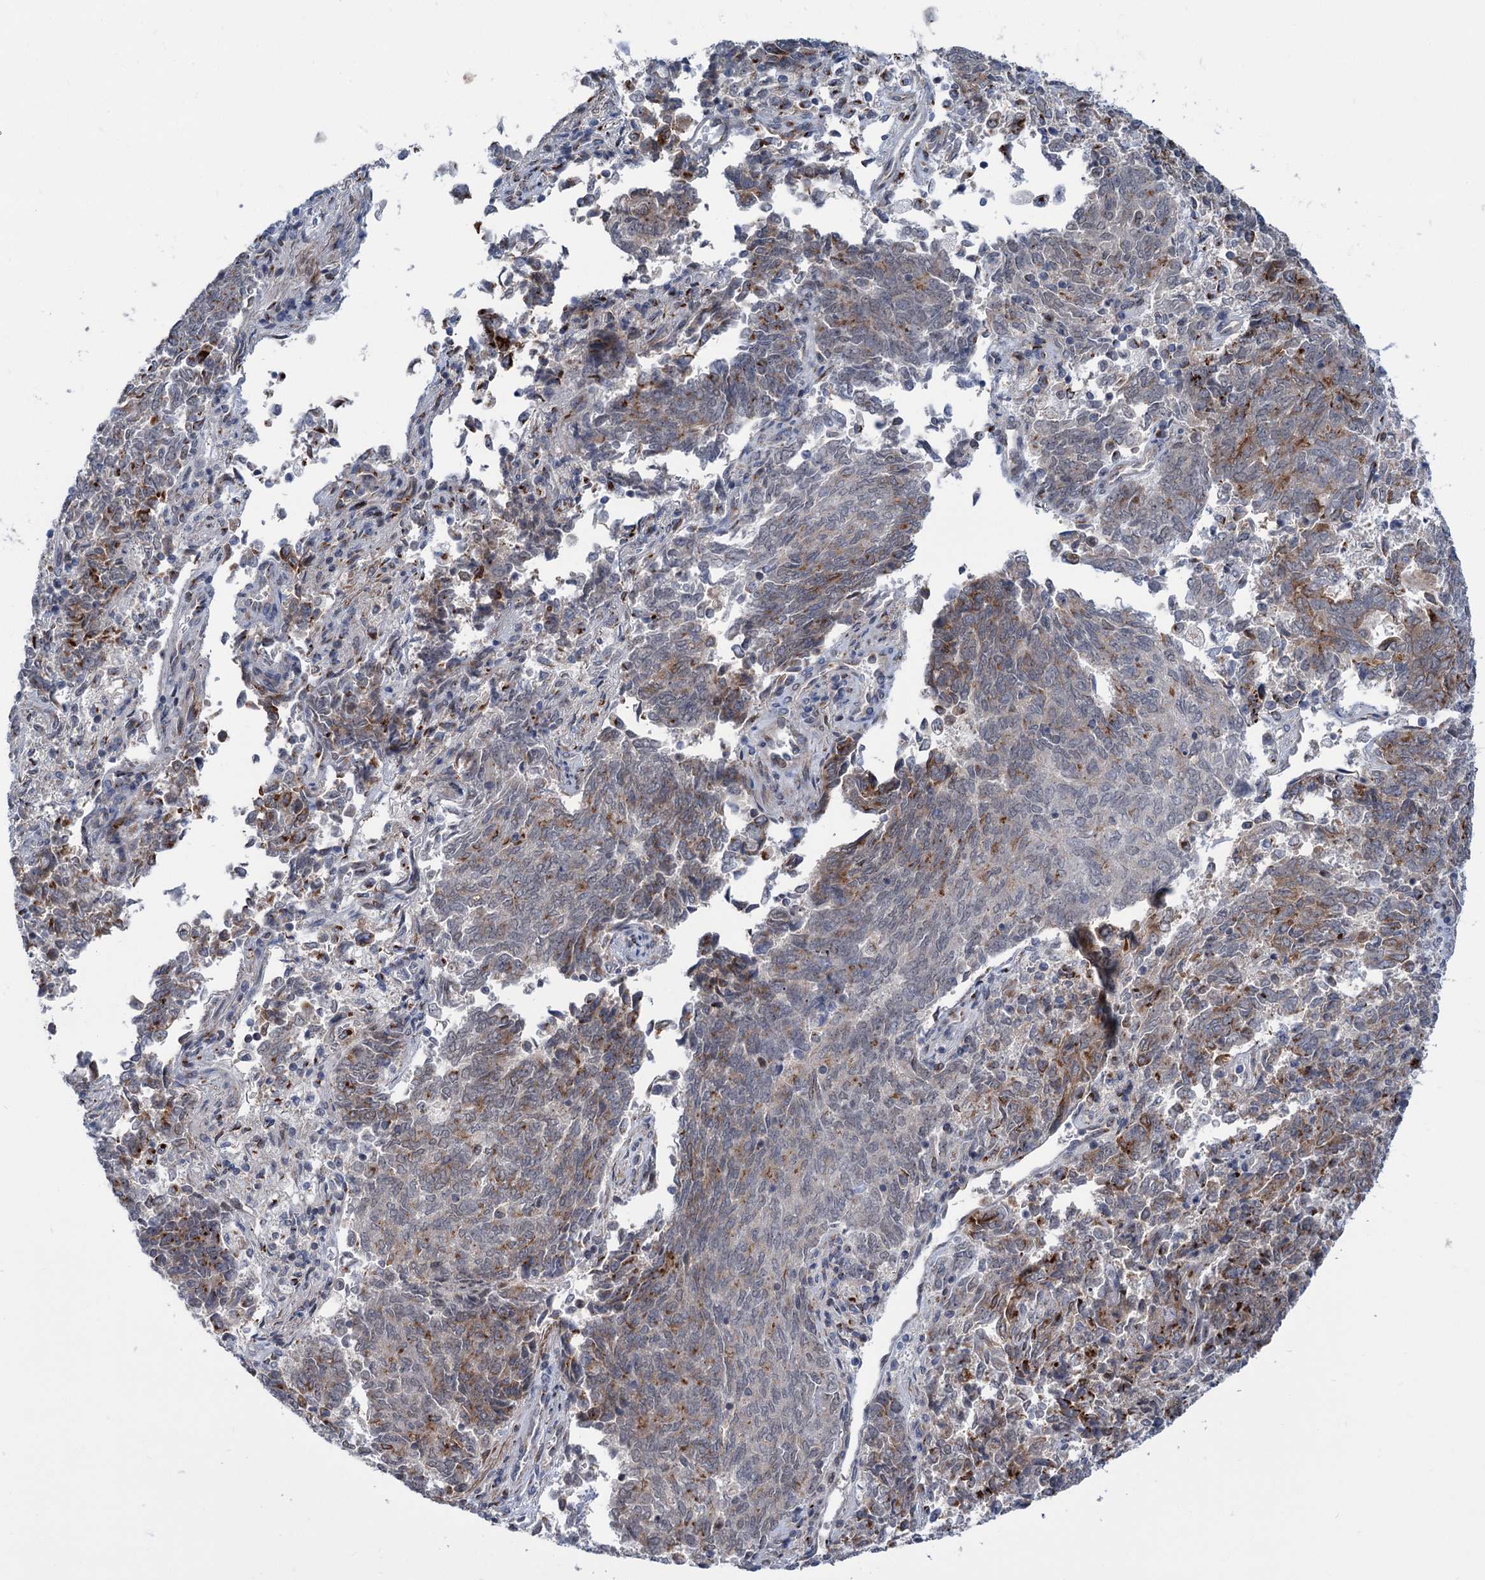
{"staining": {"intensity": "moderate", "quantity": "<25%", "location": "cytoplasmic/membranous"}, "tissue": "endometrial cancer", "cell_type": "Tumor cells", "image_type": "cancer", "snomed": [{"axis": "morphology", "description": "Adenocarcinoma, NOS"}, {"axis": "topography", "description": "Endometrium"}], "caption": "A brown stain highlights moderate cytoplasmic/membranous expression of a protein in endometrial cancer (adenocarcinoma) tumor cells. (brown staining indicates protein expression, while blue staining denotes nuclei).", "gene": "ELP4", "patient": {"sex": "female", "age": 80}}